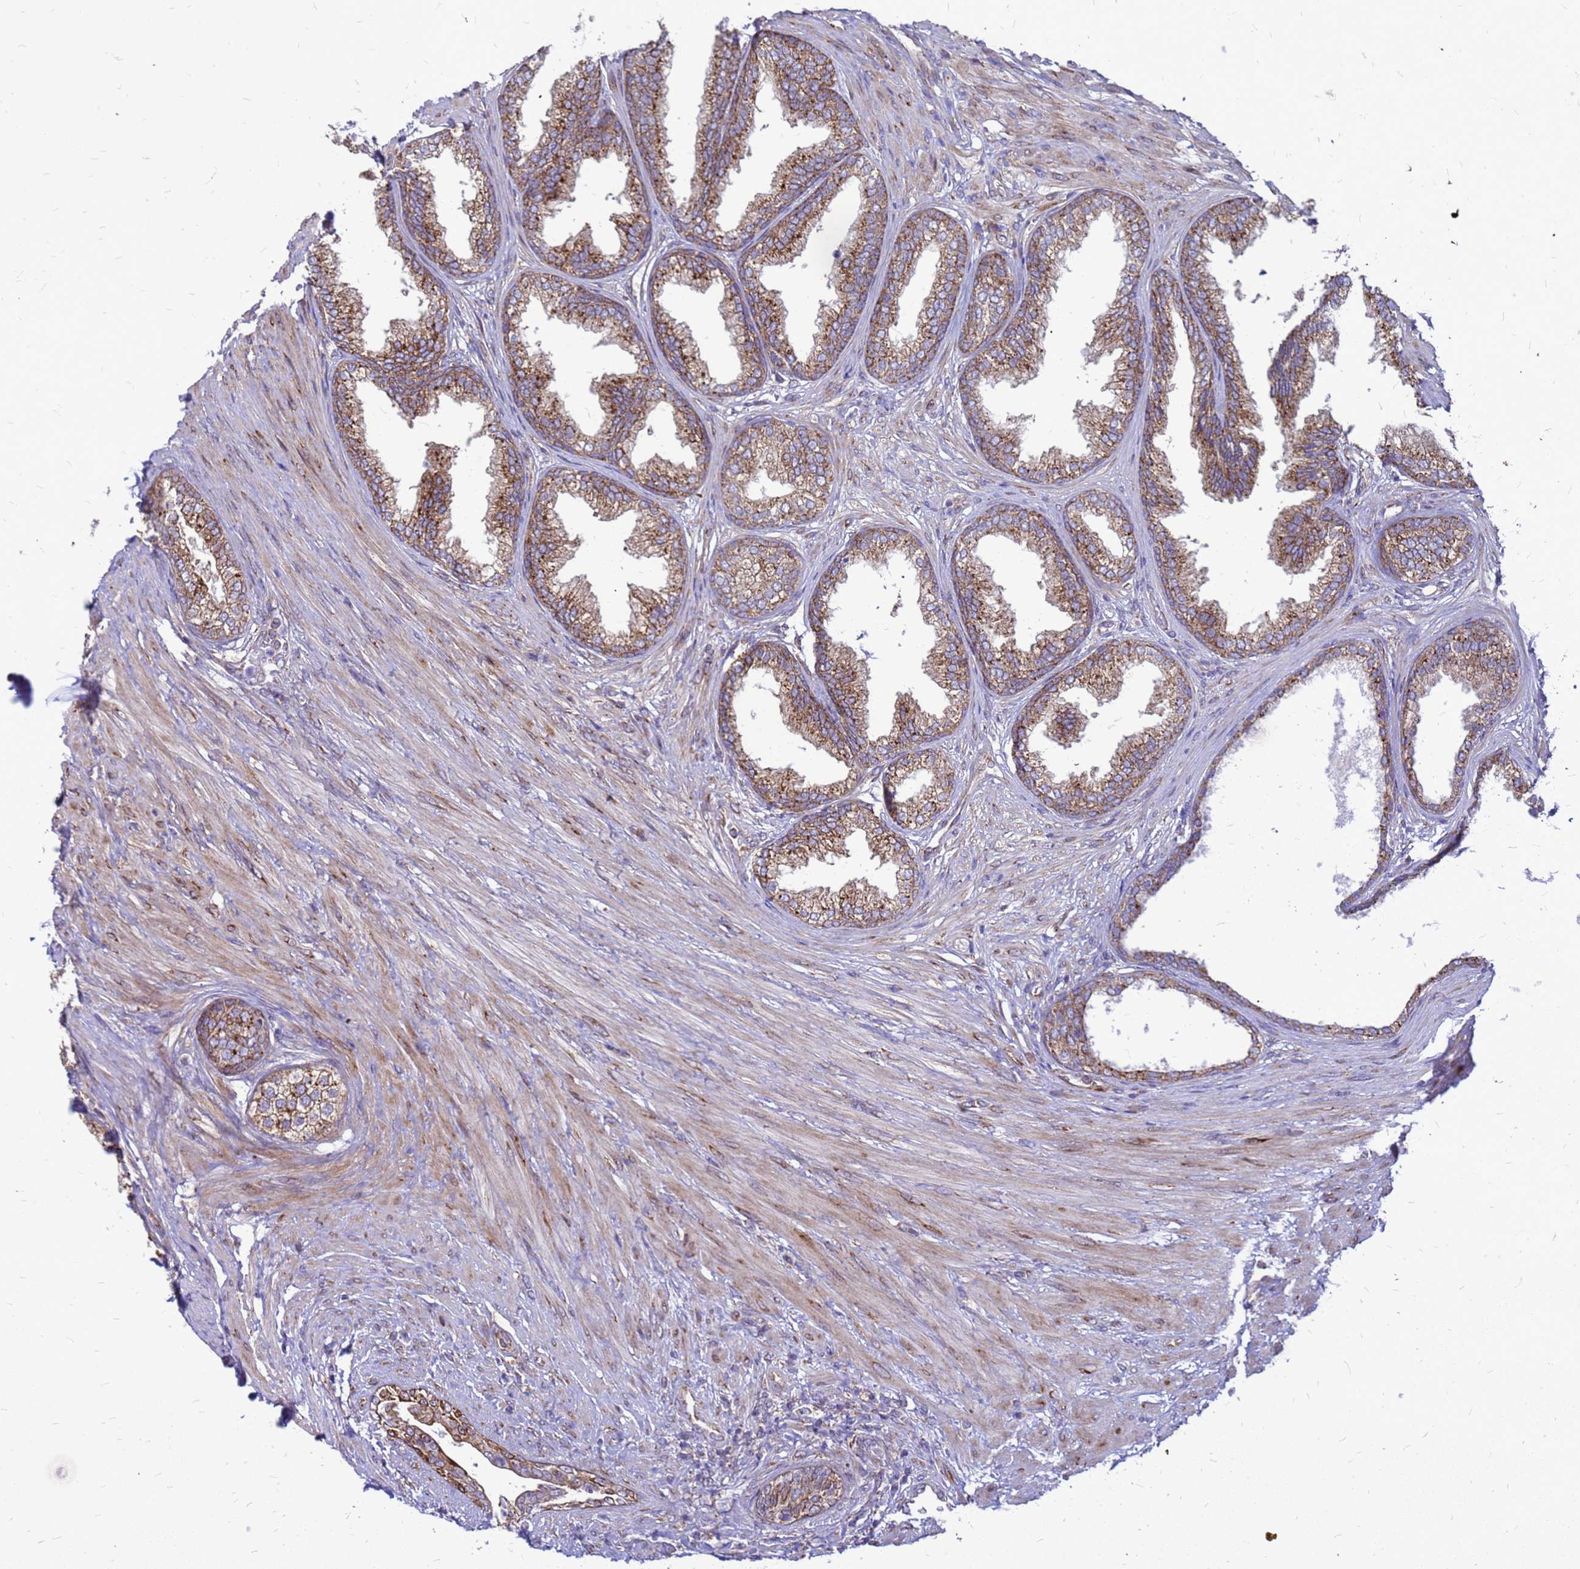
{"staining": {"intensity": "strong", "quantity": ">75%", "location": "cytoplasmic/membranous"}, "tissue": "prostate", "cell_type": "Glandular cells", "image_type": "normal", "snomed": [{"axis": "morphology", "description": "Normal tissue, NOS"}, {"axis": "topography", "description": "Prostate"}], "caption": "DAB (3,3'-diaminobenzidine) immunohistochemical staining of normal prostate demonstrates strong cytoplasmic/membranous protein positivity in approximately >75% of glandular cells.", "gene": "FSTL4", "patient": {"sex": "male", "age": 76}}